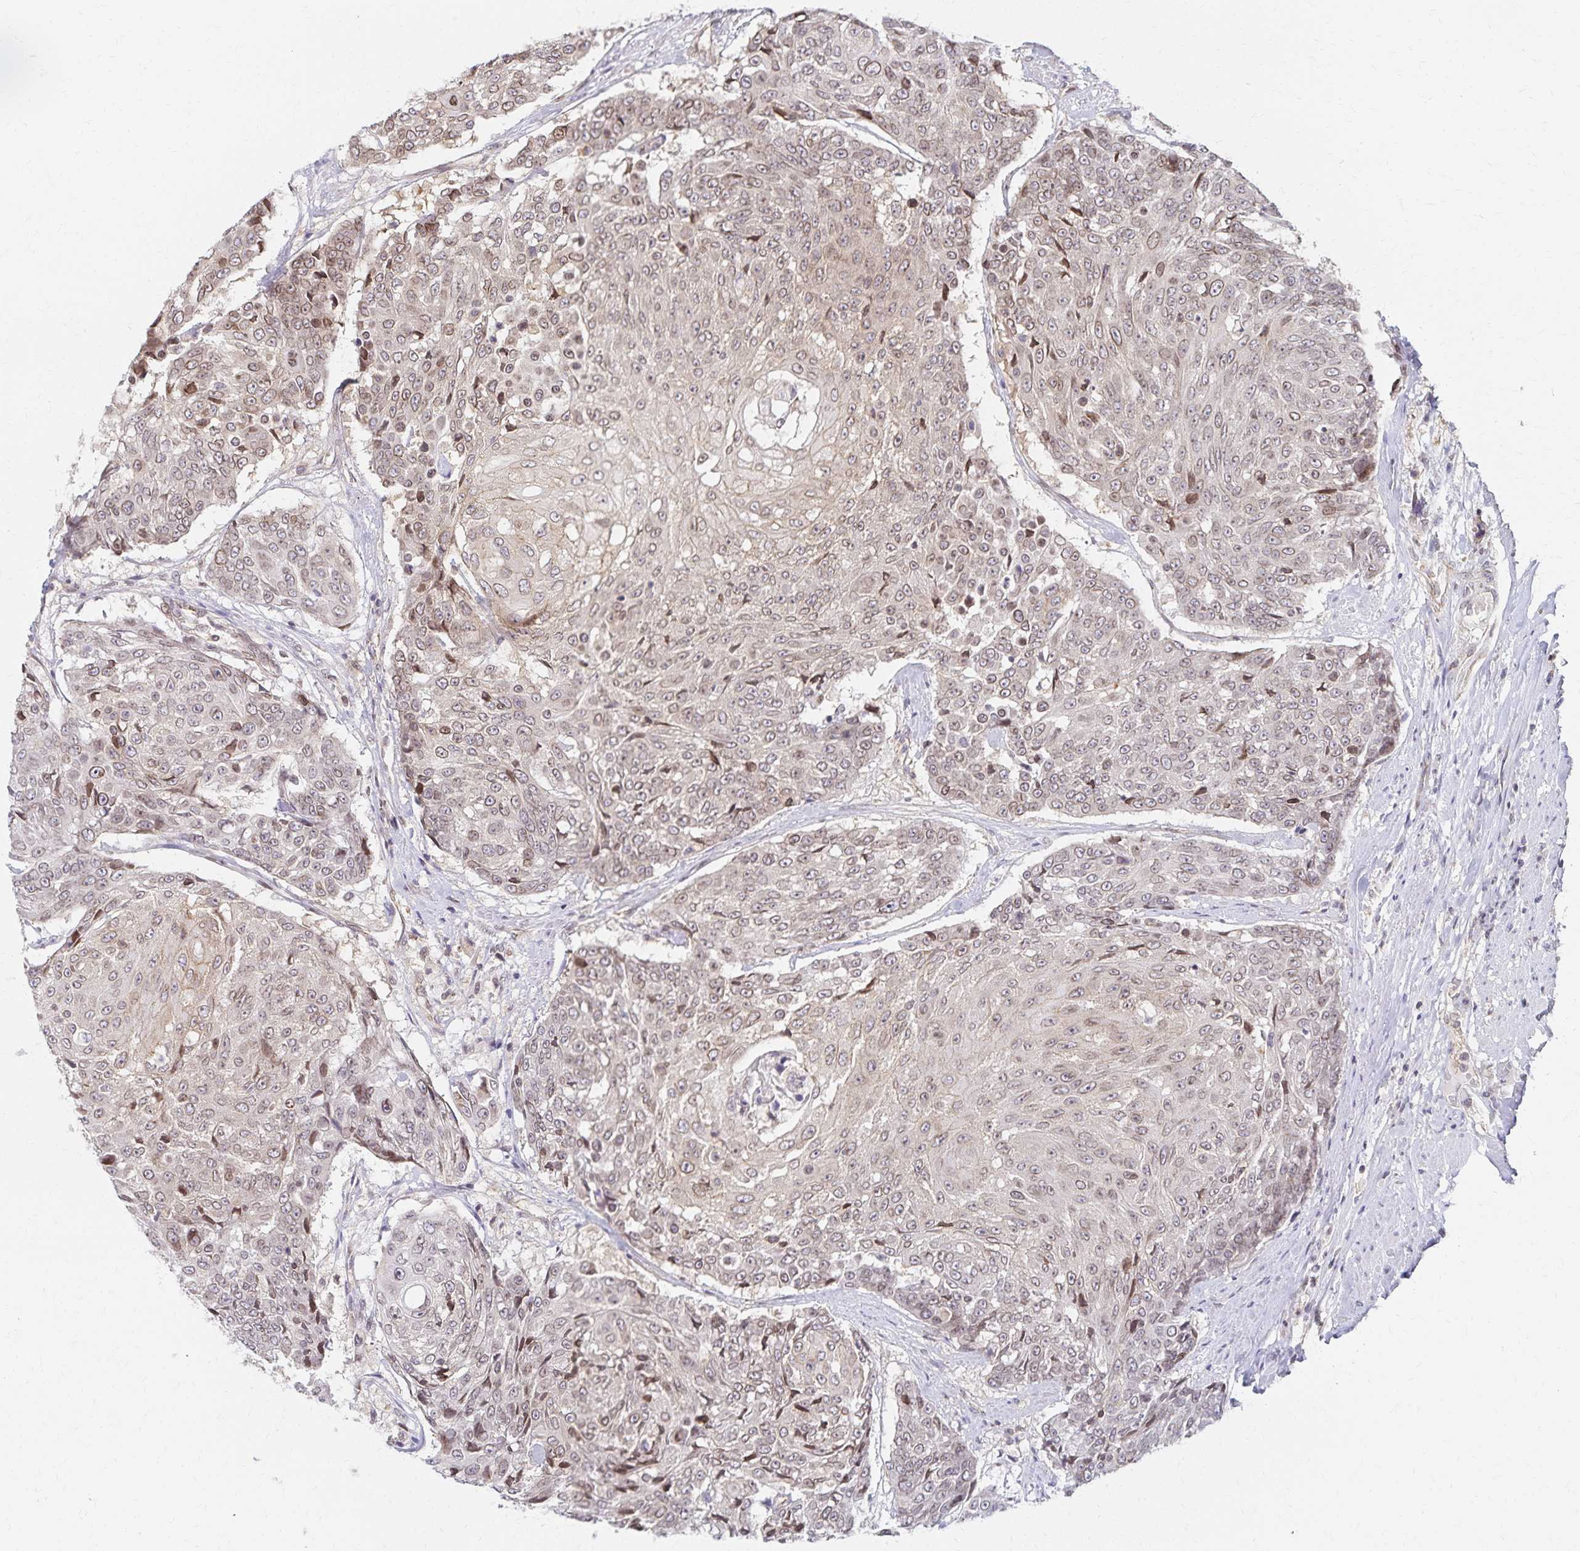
{"staining": {"intensity": "weak", "quantity": "25%-75%", "location": "cytoplasmic/membranous,nuclear"}, "tissue": "urothelial cancer", "cell_type": "Tumor cells", "image_type": "cancer", "snomed": [{"axis": "morphology", "description": "Urothelial carcinoma, High grade"}, {"axis": "topography", "description": "Urinary bladder"}], "caption": "The micrograph shows a brown stain indicating the presence of a protein in the cytoplasmic/membranous and nuclear of tumor cells in urothelial cancer.", "gene": "RAB9B", "patient": {"sex": "female", "age": 63}}